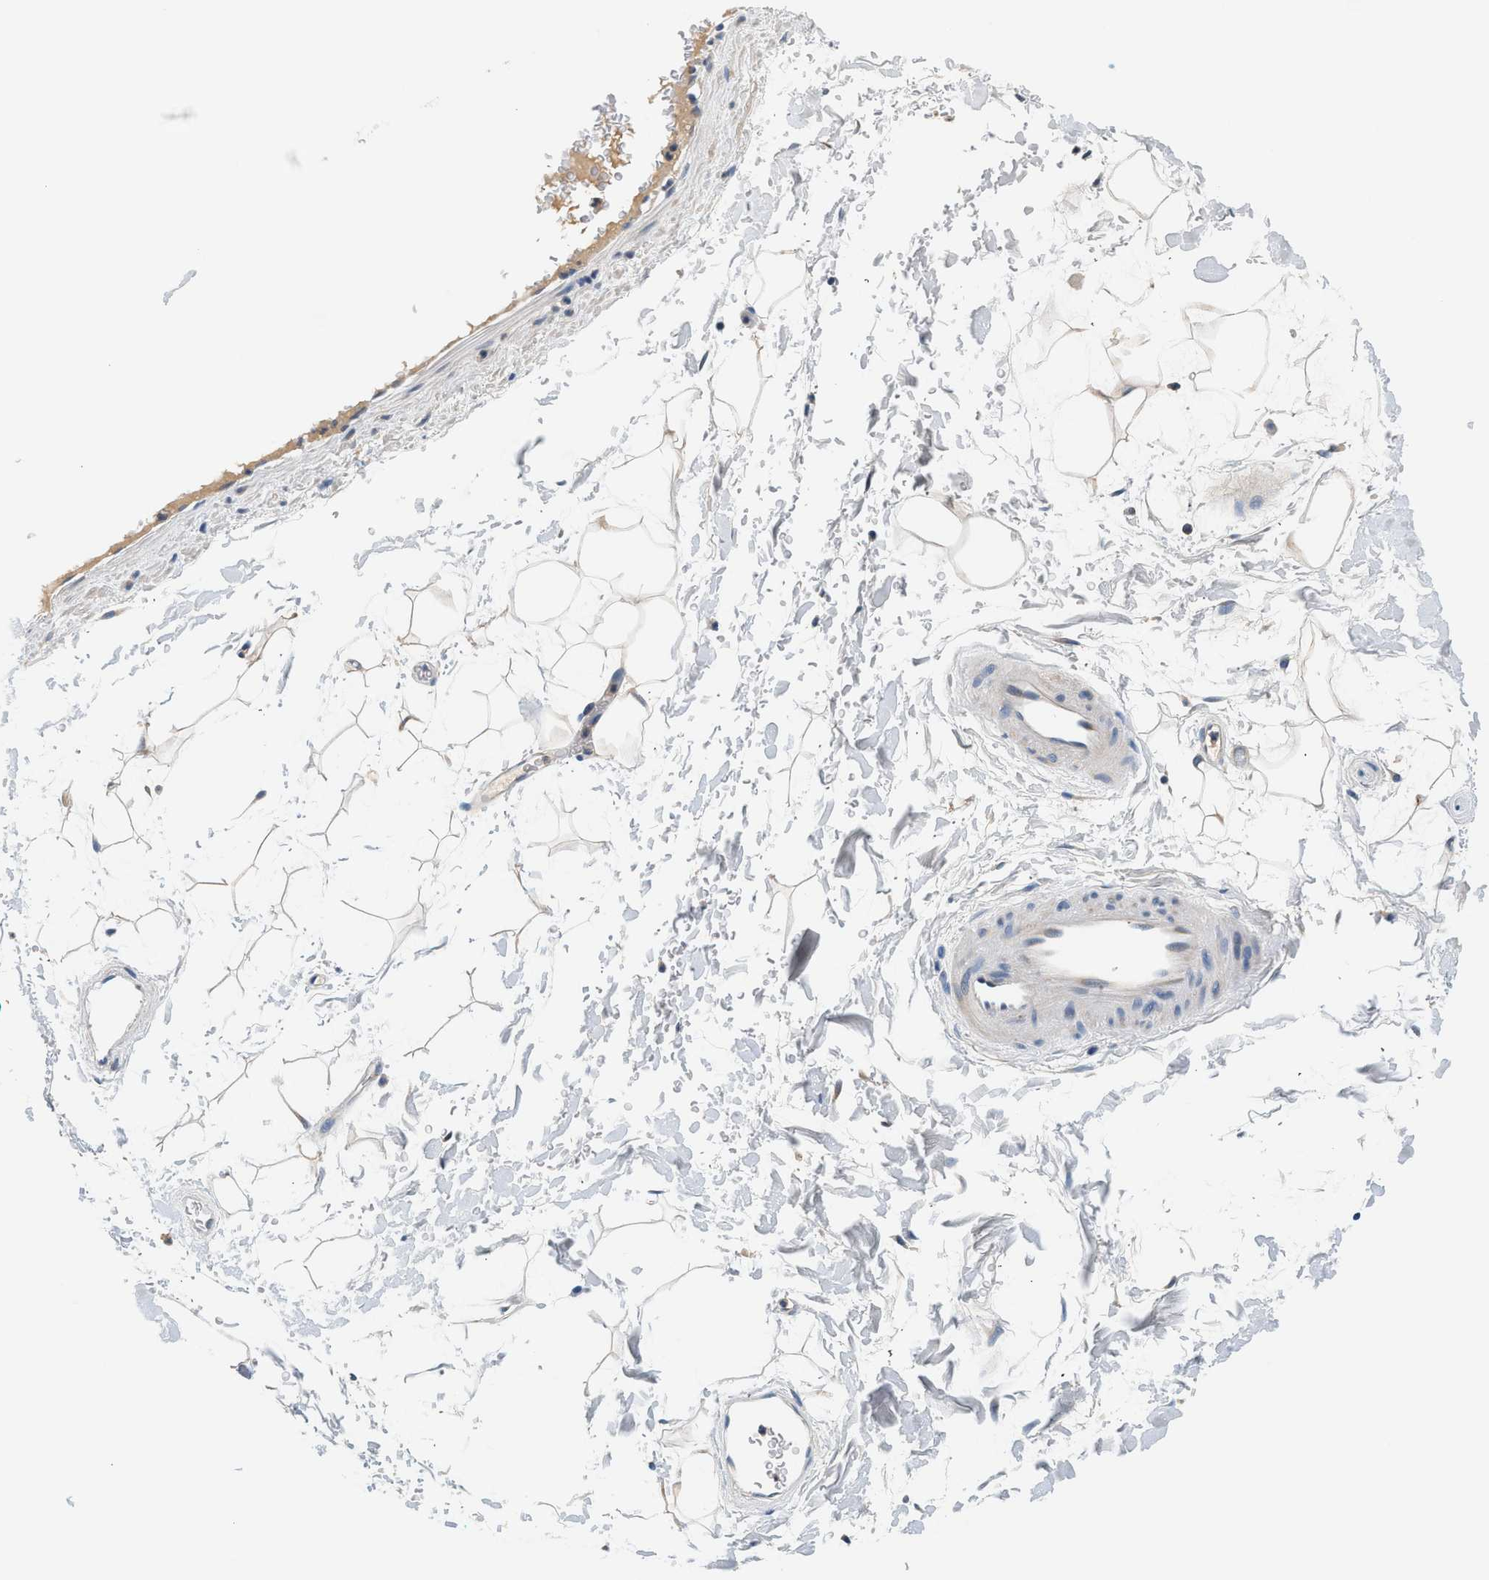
{"staining": {"intensity": "negative", "quantity": "none", "location": "none"}, "tissue": "adipose tissue", "cell_type": "Adipocytes", "image_type": "normal", "snomed": [{"axis": "morphology", "description": "Normal tissue, NOS"}, {"axis": "topography", "description": "Soft tissue"}], "caption": "Immunohistochemical staining of benign adipose tissue shows no significant expression in adipocytes.", "gene": "SLC35E1", "patient": {"sex": "male", "age": 72}}